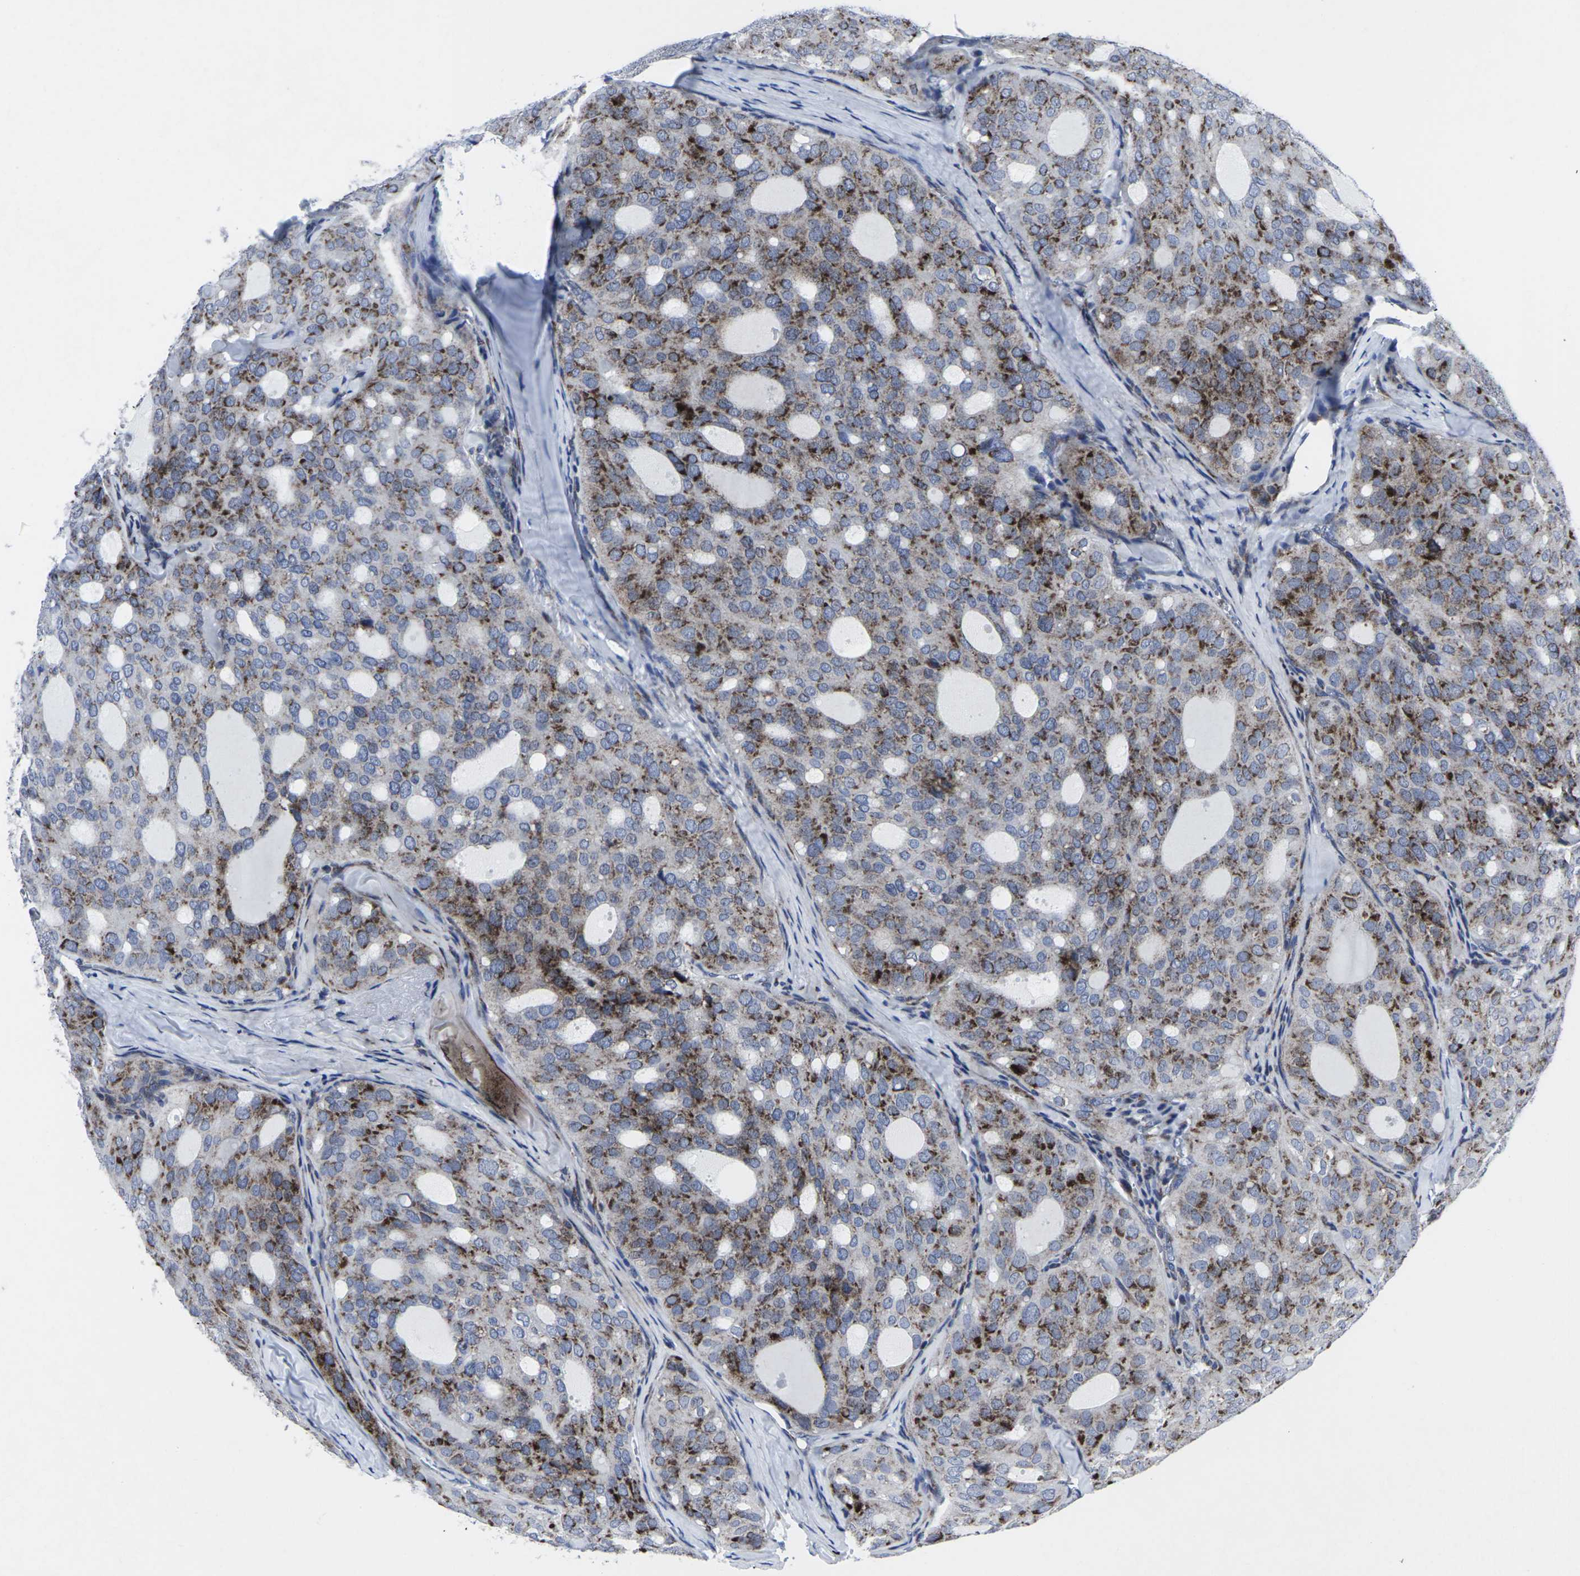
{"staining": {"intensity": "moderate", "quantity": ">75%", "location": "cytoplasmic/membranous"}, "tissue": "thyroid cancer", "cell_type": "Tumor cells", "image_type": "cancer", "snomed": [{"axis": "morphology", "description": "Follicular adenoma carcinoma, NOS"}, {"axis": "topography", "description": "Thyroid gland"}], "caption": "Human thyroid cancer stained for a protein (brown) exhibits moderate cytoplasmic/membranous positive positivity in about >75% of tumor cells.", "gene": "RPN1", "patient": {"sex": "male", "age": 75}}